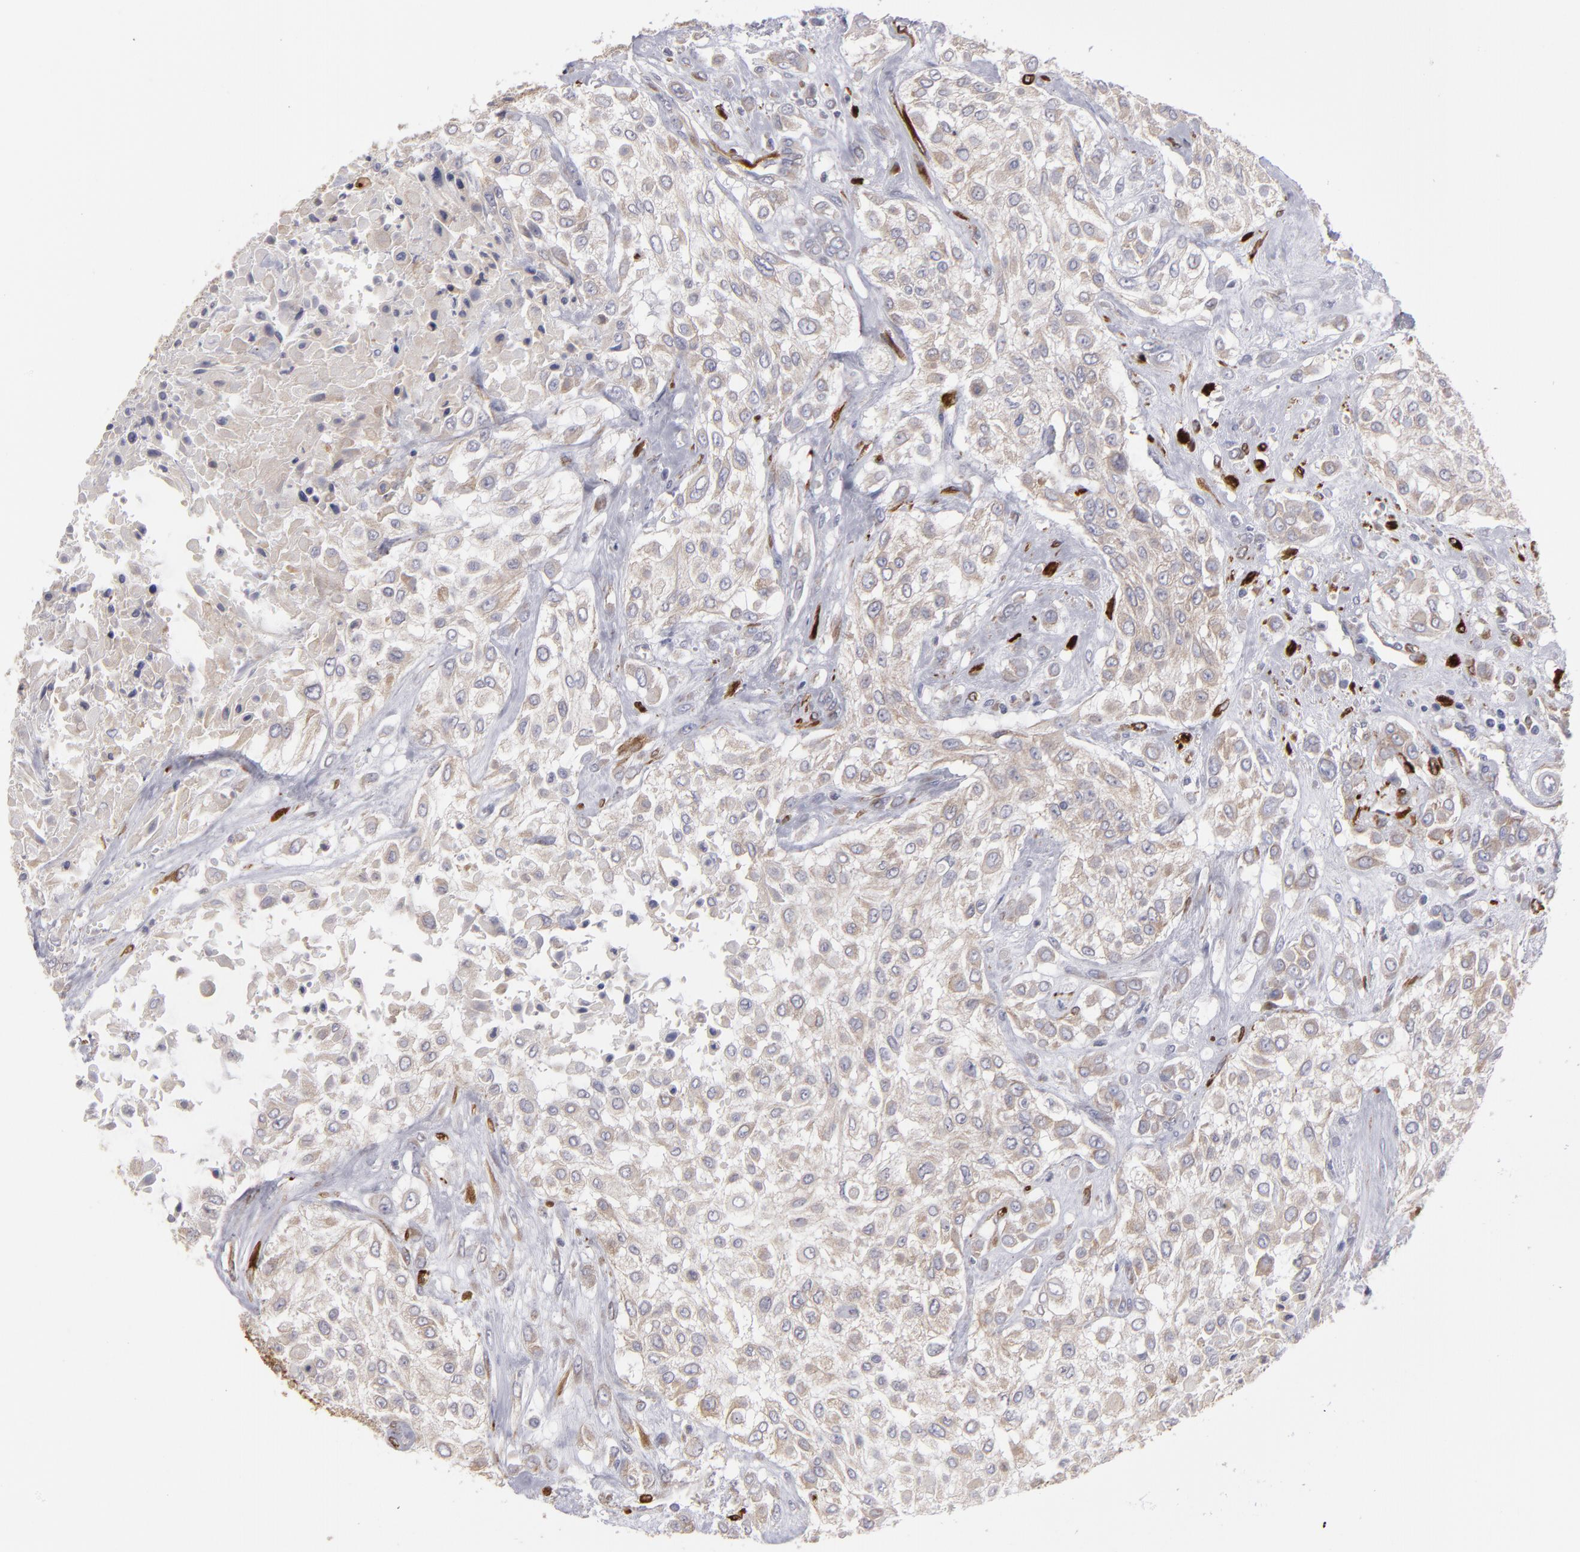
{"staining": {"intensity": "weak", "quantity": ">75%", "location": "cytoplasmic/membranous"}, "tissue": "urothelial cancer", "cell_type": "Tumor cells", "image_type": "cancer", "snomed": [{"axis": "morphology", "description": "Urothelial carcinoma, High grade"}, {"axis": "topography", "description": "Urinary bladder"}], "caption": "Protein analysis of high-grade urothelial carcinoma tissue exhibits weak cytoplasmic/membranous staining in approximately >75% of tumor cells.", "gene": "SLMAP", "patient": {"sex": "male", "age": 57}}